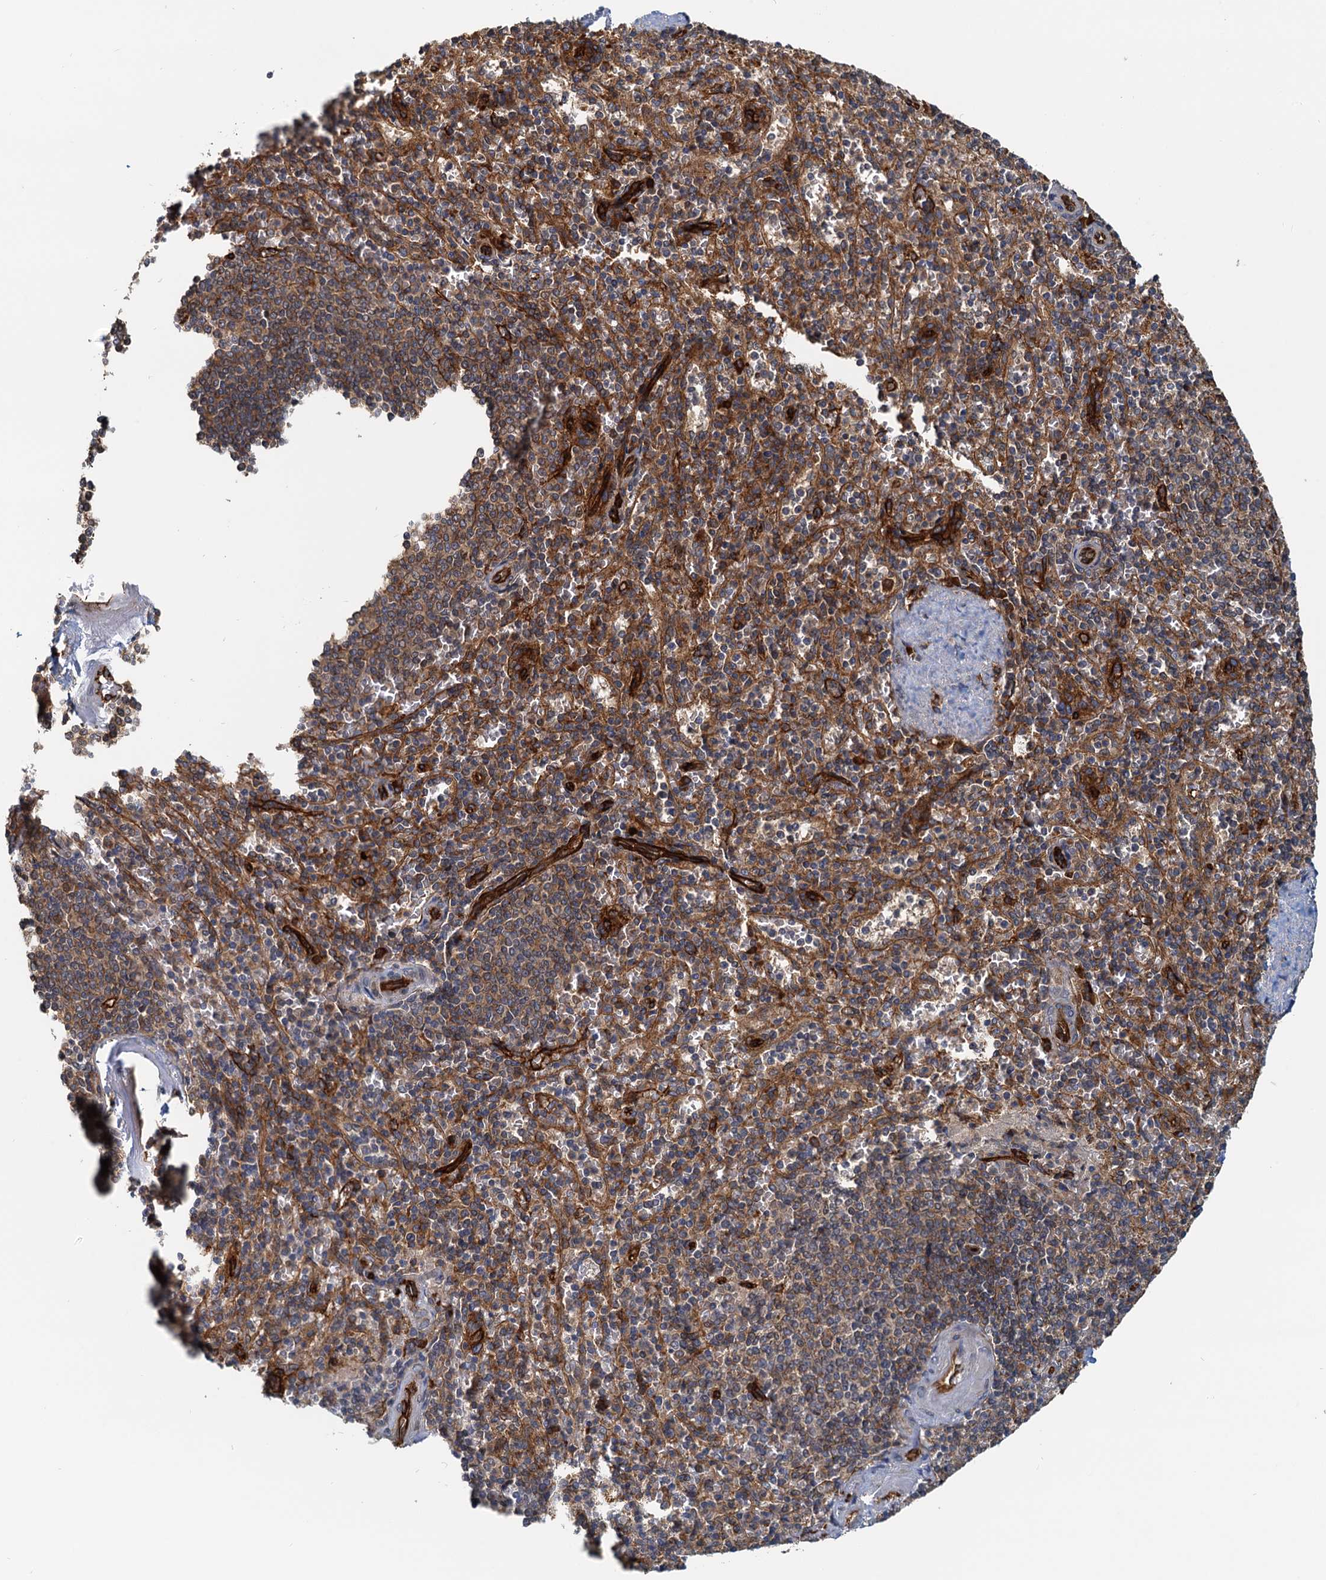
{"staining": {"intensity": "moderate", "quantity": "25%-75%", "location": "cytoplasmic/membranous"}, "tissue": "spleen", "cell_type": "Cells in red pulp", "image_type": "normal", "snomed": [{"axis": "morphology", "description": "Normal tissue, NOS"}, {"axis": "topography", "description": "Spleen"}], "caption": "Immunohistochemical staining of benign spleen exhibits 25%-75% levels of moderate cytoplasmic/membranous protein staining in approximately 25%-75% of cells in red pulp.", "gene": "NIPAL3", "patient": {"sex": "male", "age": 82}}